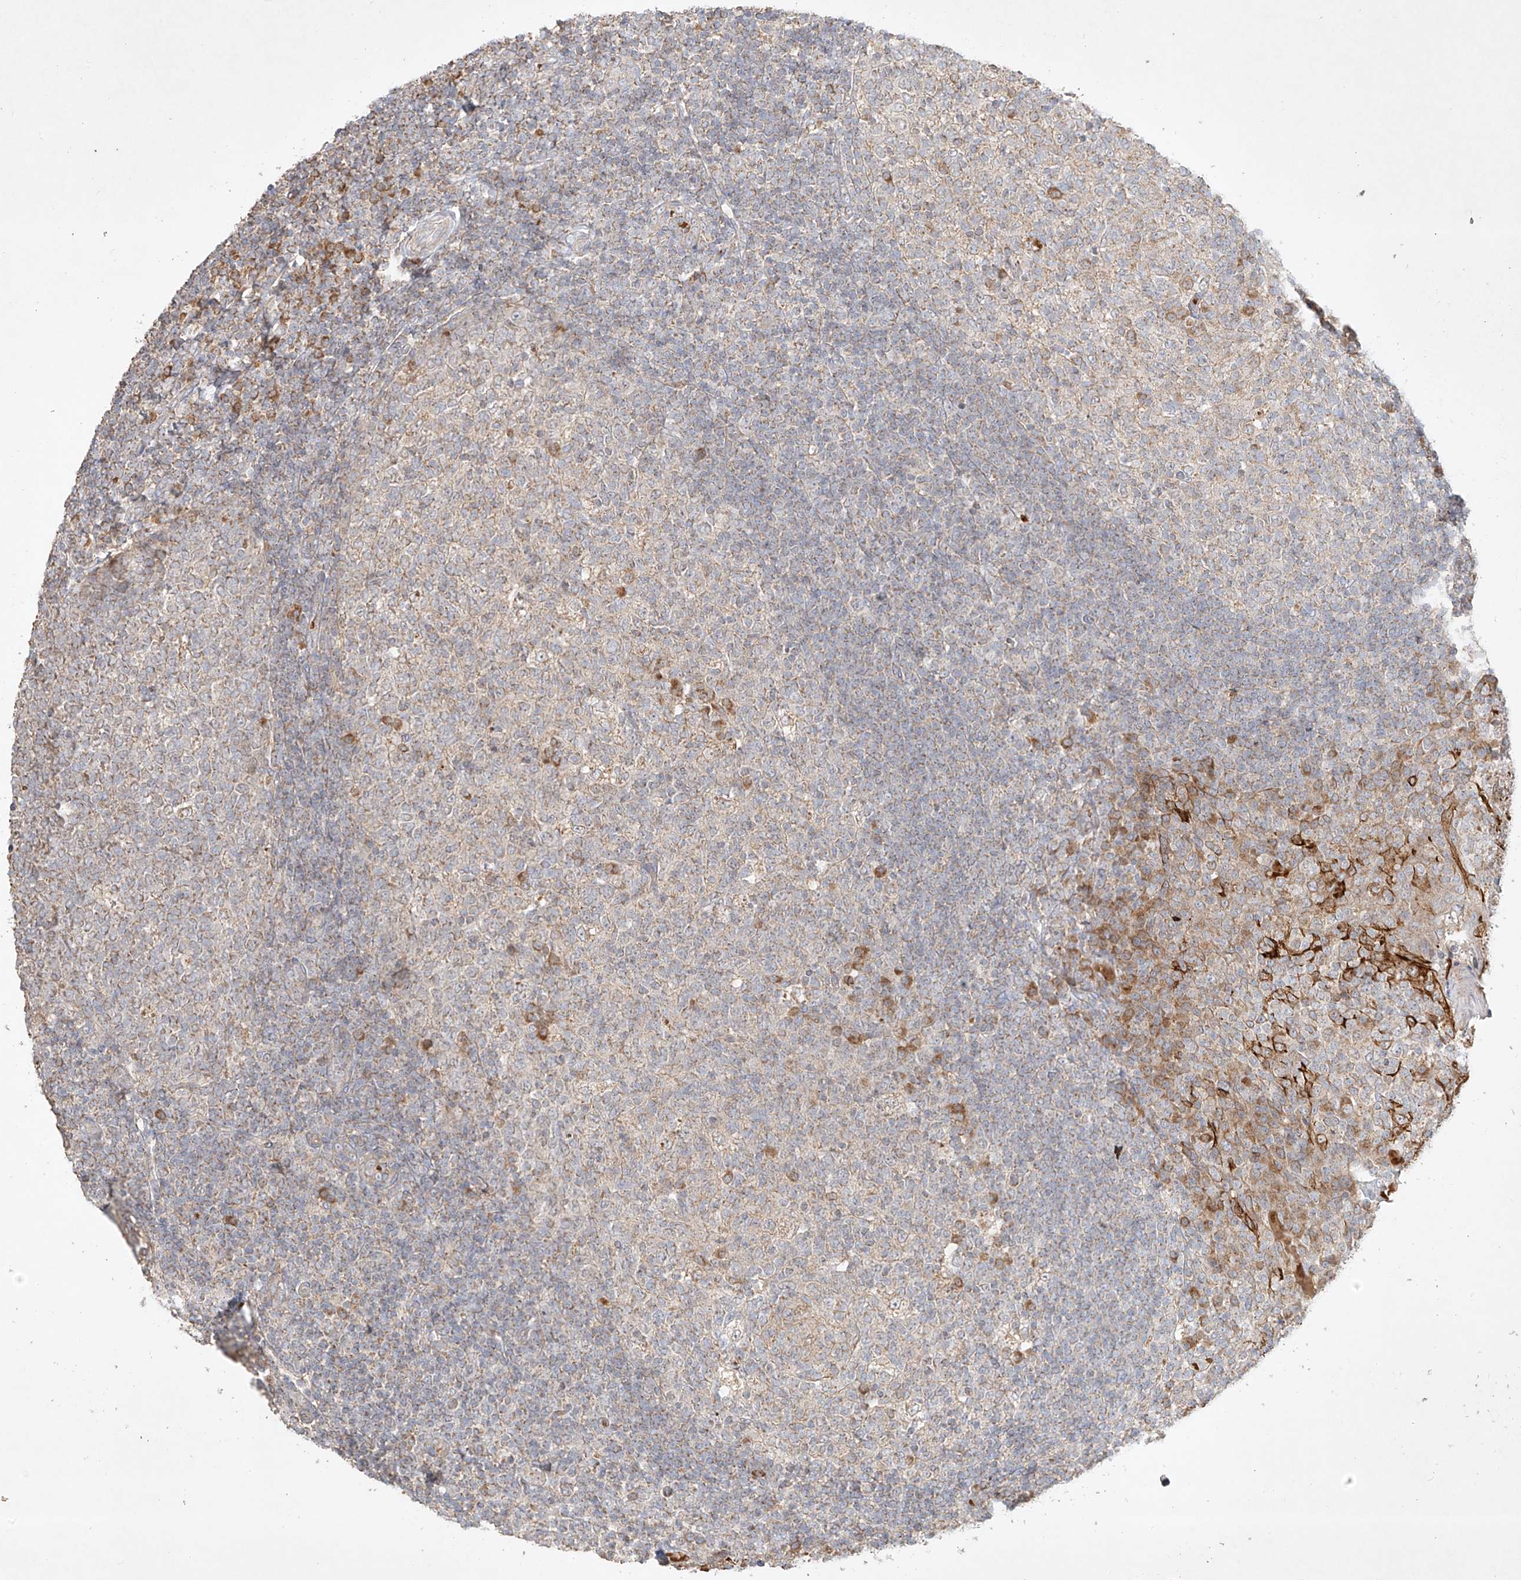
{"staining": {"intensity": "moderate", "quantity": "<25%", "location": "cytoplasmic/membranous"}, "tissue": "tonsil", "cell_type": "Germinal center cells", "image_type": "normal", "snomed": [{"axis": "morphology", "description": "Normal tissue, NOS"}, {"axis": "topography", "description": "Tonsil"}], "caption": "Immunohistochemistry (IHC) staining of normal tonsil, which demonstrates low levels of moderate cytoplasmic/membranous staining in approximately <25% of germinal center cells indicating moderate cytoplasmic/membranous protein positivity. The staining was performed using DAB (3,3'-diaminobenzidine) (brown) for protein detection and nuclei were counterstained in hematoxylin (blue).", "gene": "KPNA7", "patient": {"sex": "female", "age": 19}}